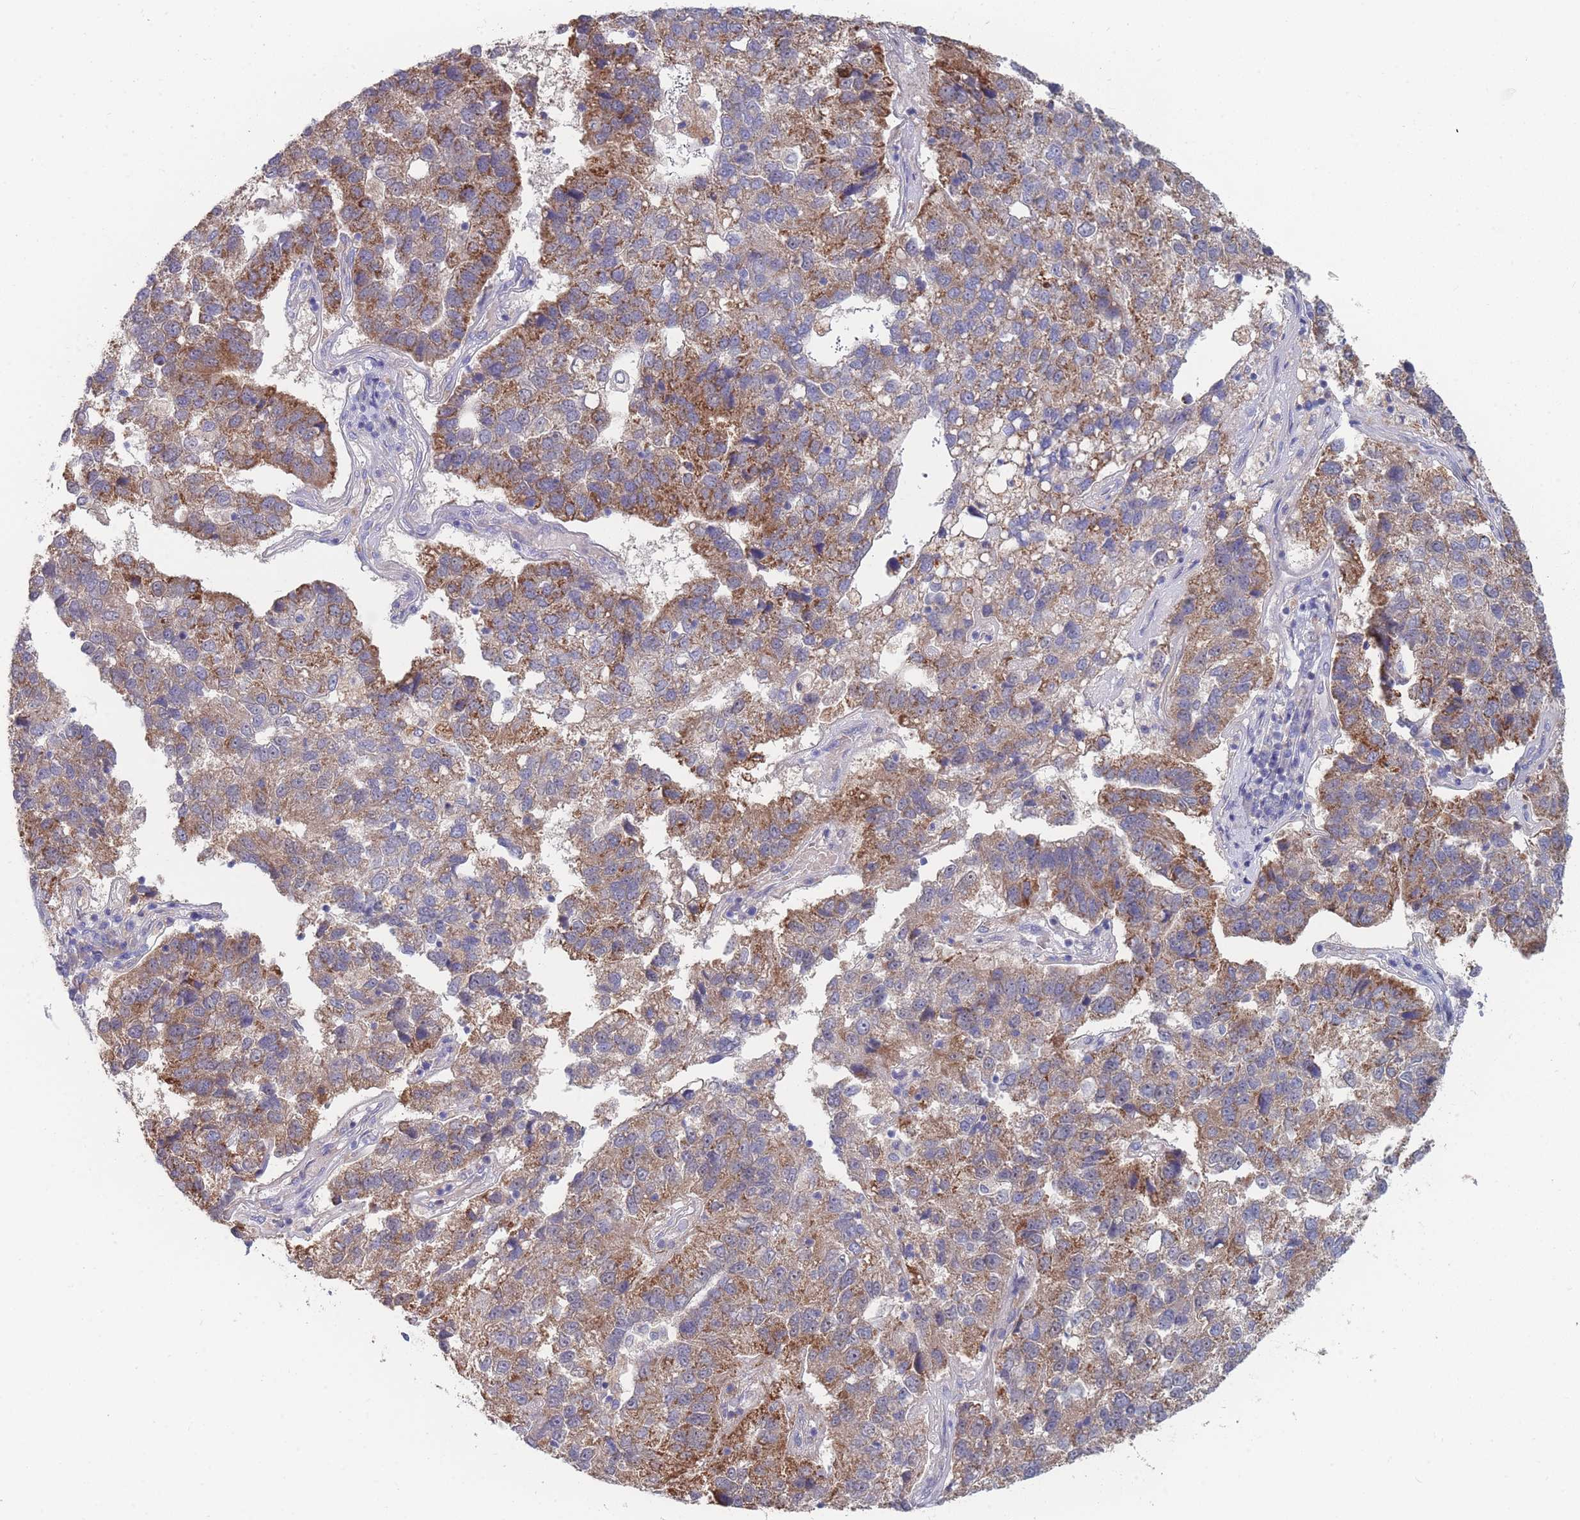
{"staining": {"intensity": "moderate", "quantity": "25%-75%", "location": "cytoplasmic/membranous"}, "tissue": "pancreatic cancer", "cell_type": "Tumor cells", "image_type": "cancer", "snomed": [{"axis": "morphology", "description": "Adenocarcinoma, NOS"}, {"axis": "topography", "description": "Pancreas"}], "caption": "Adenocarcinoma (pancreatic) stained for a protein (brown) exhibits moderate cytoplasmic/membranous positive positivity in approximately 25%-75% of tumor cells.", "gene": "NUB1", "patient": {"sex": "female", "age": 61}}